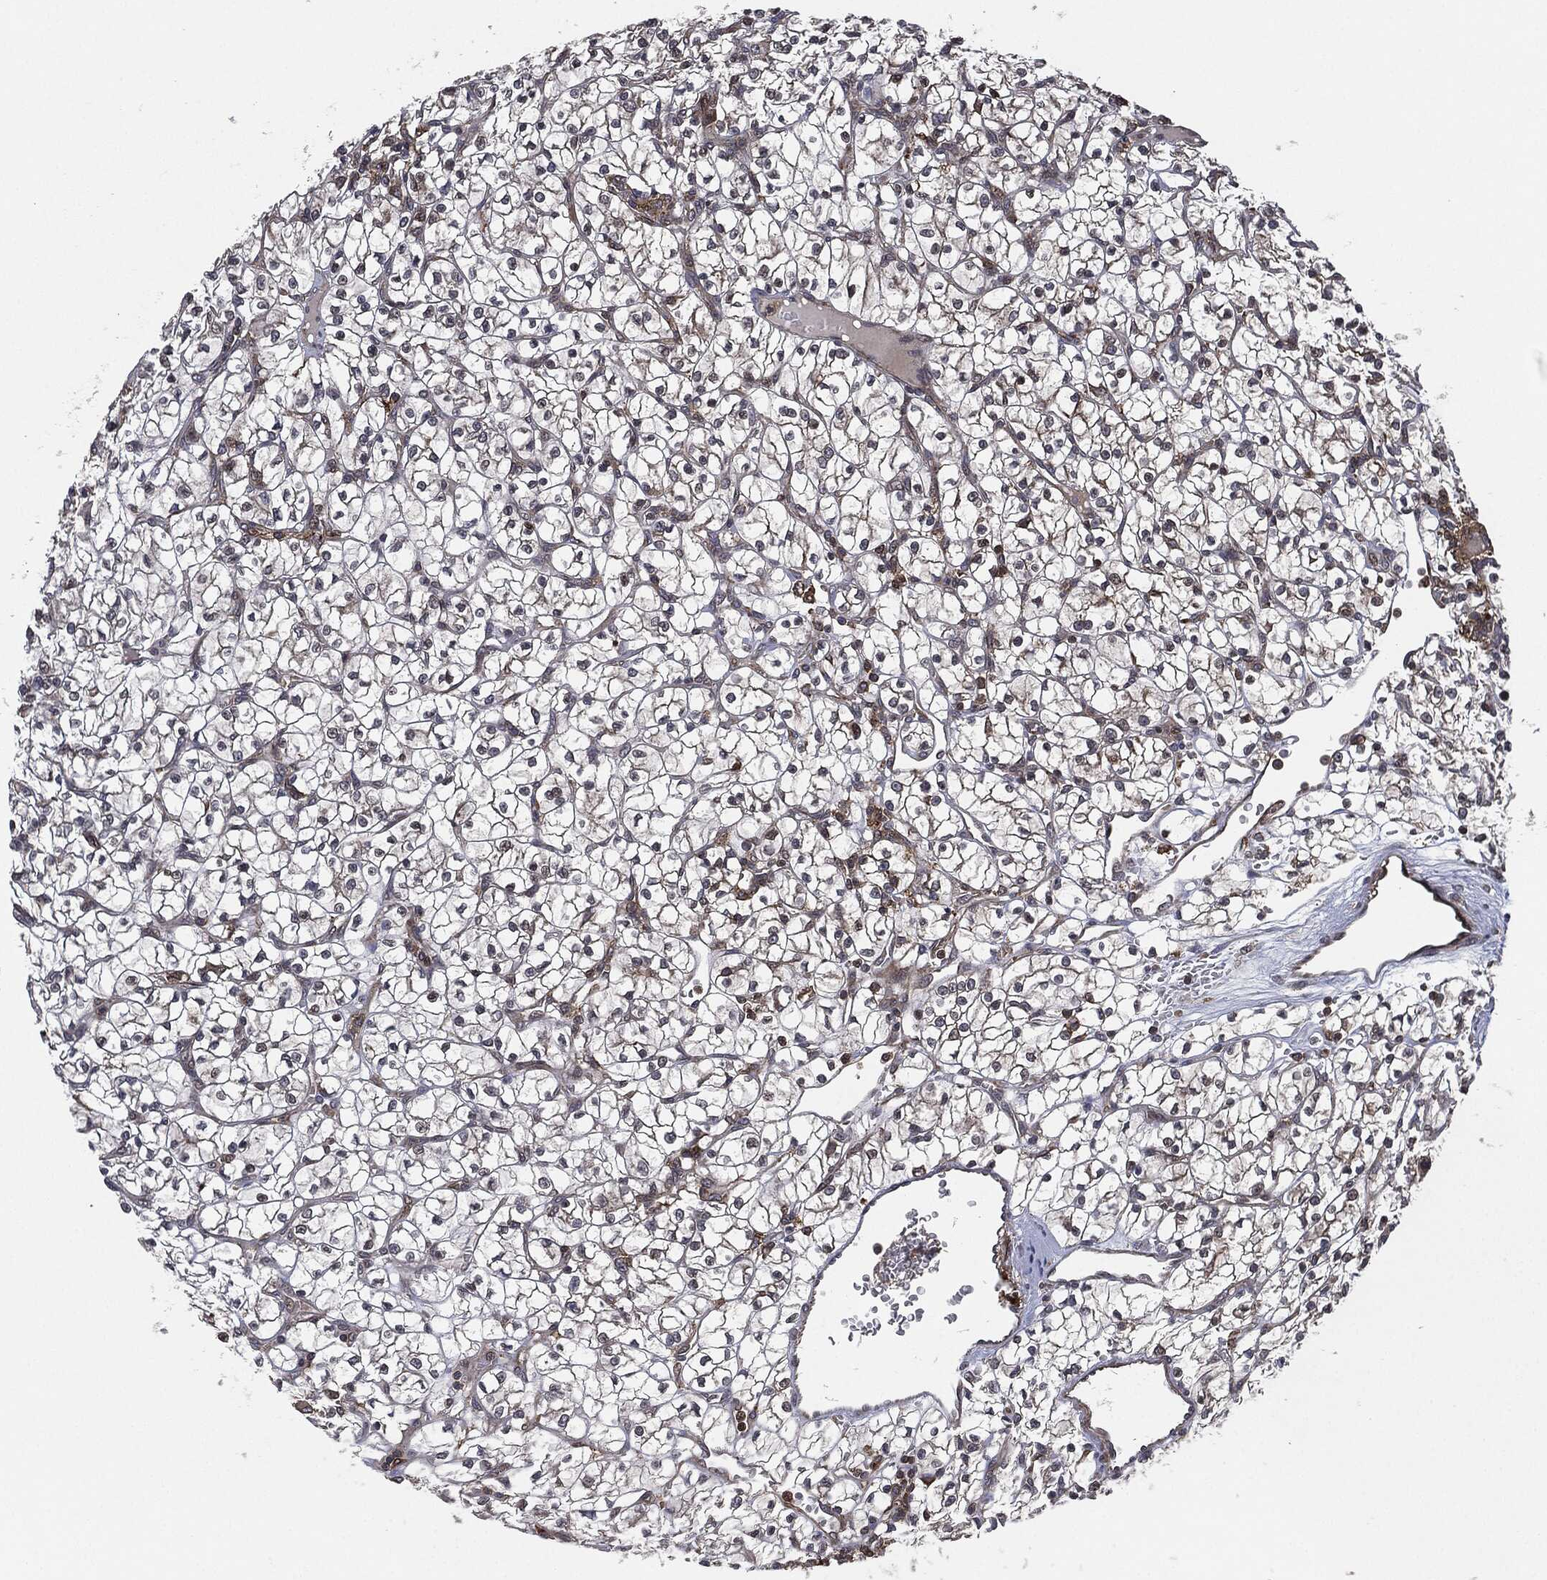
{"staining": {"intensity": "negative", "quantity": "none", "location": "none"}, "tissue": "renal cancer", "cell_type": "Tumor cells", "image_type": "cancer", "snomed": [{"axis": "morphology", "description": "Adenocarcinoma, NOS"}, {"axis": "topography", "description": "Kidney"}], "caption": "An immunohistochemistry (IHC) histopathology image of renal adenocarcinoma is shown. There is no staining in tumor cells of renal adenocarcinoma.", "gene": "UBR1", "patient": {"sex": "female", "age": 64}}